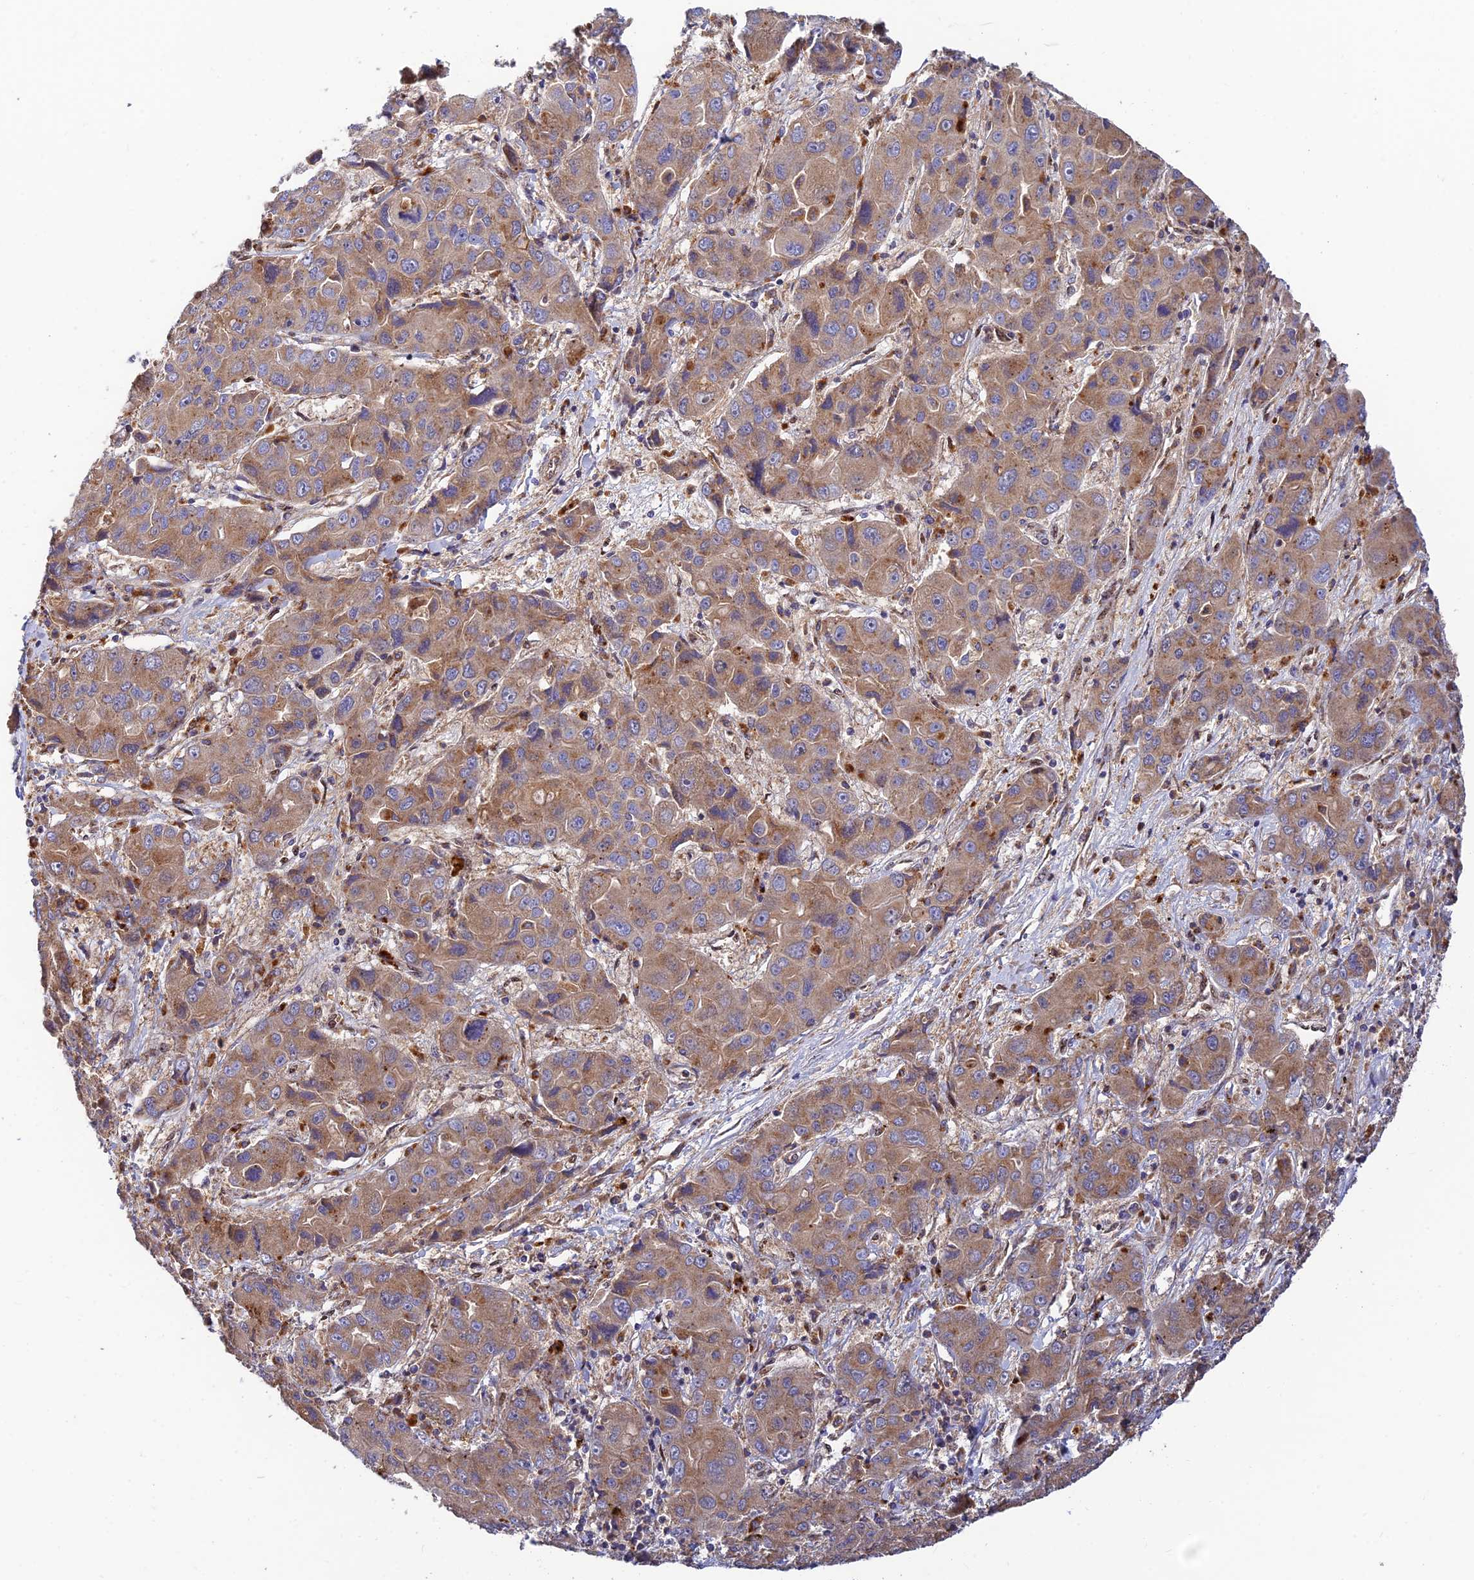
{"staining": {"intensity": "moderate", "quantity": ">75%", "location": "cytoplasmic/membranous"}, "tissue": "liver cancer", "cell_type": "Tumor cells", "image_type": "cancer", "snomed": [{"axis": "morphology", "description": "Cholangiocarcinoma"}, {"axis": "topography", "description": "Liver"}], "caption": "Human liver cancer (cholangiocarcinoma) stained with a protein marker exhibits moderate staining in tumor cells.", "gene": "PODNL1", "patient": {"sex": "male", "age": 67}}